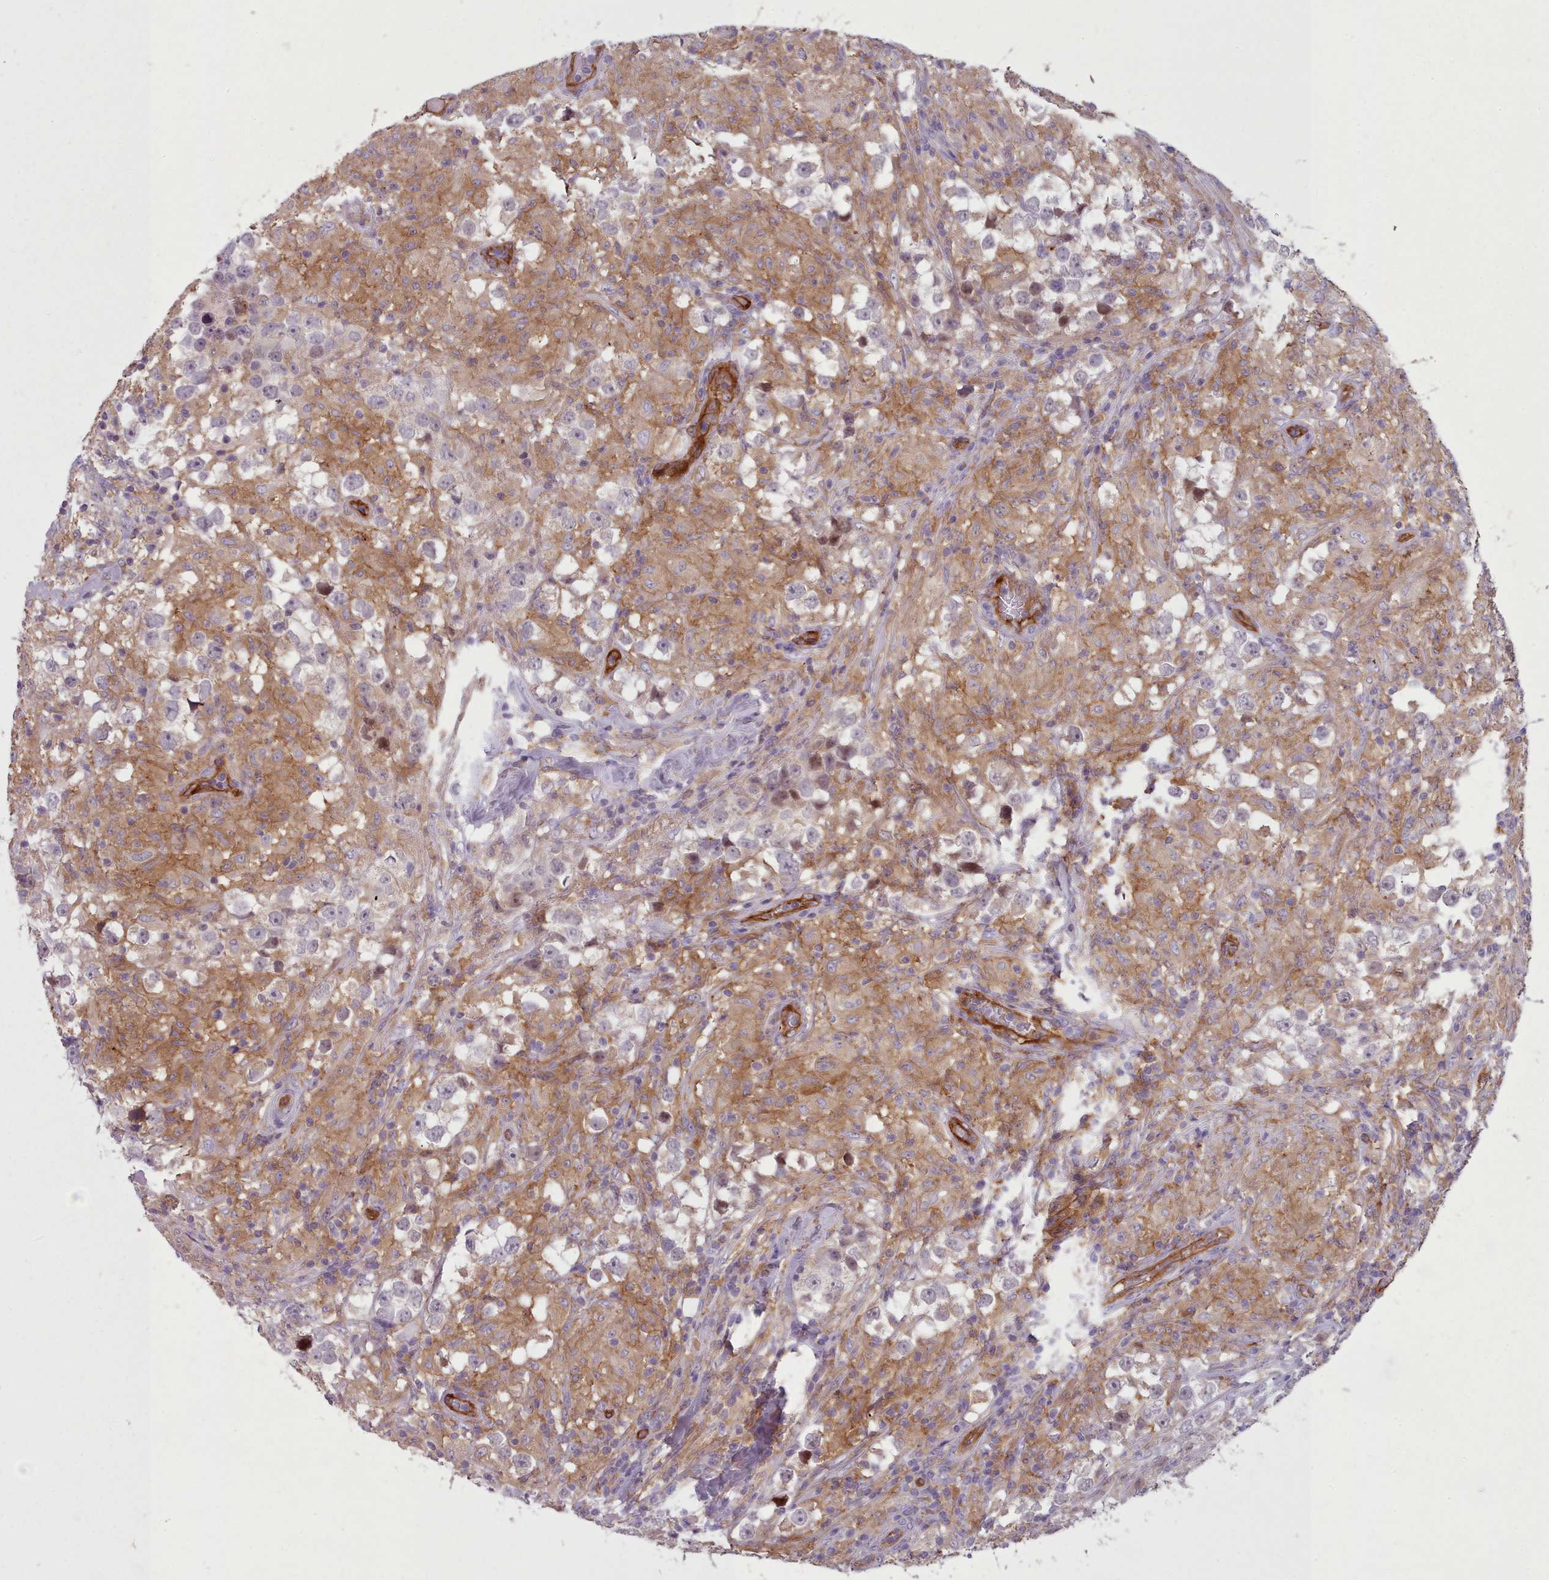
{"staining": {"intensity": "negative", "quantity": "none", "location": "none"}, "tissue": "testis cancer", "cell_type": "Tumor cells", "image_type": "cancer", "snomed": [{"axis": "morphology", "description": "Seminoma, NOS"}, {"axis": "topography", "description": "Testis"}], "caption": "An IHC image of testis seminoma is shown. There is no staining in tumor cells of testis seminoma.", "gene": "CD300LF", "patient": {"sex": "male", "age": 46}}